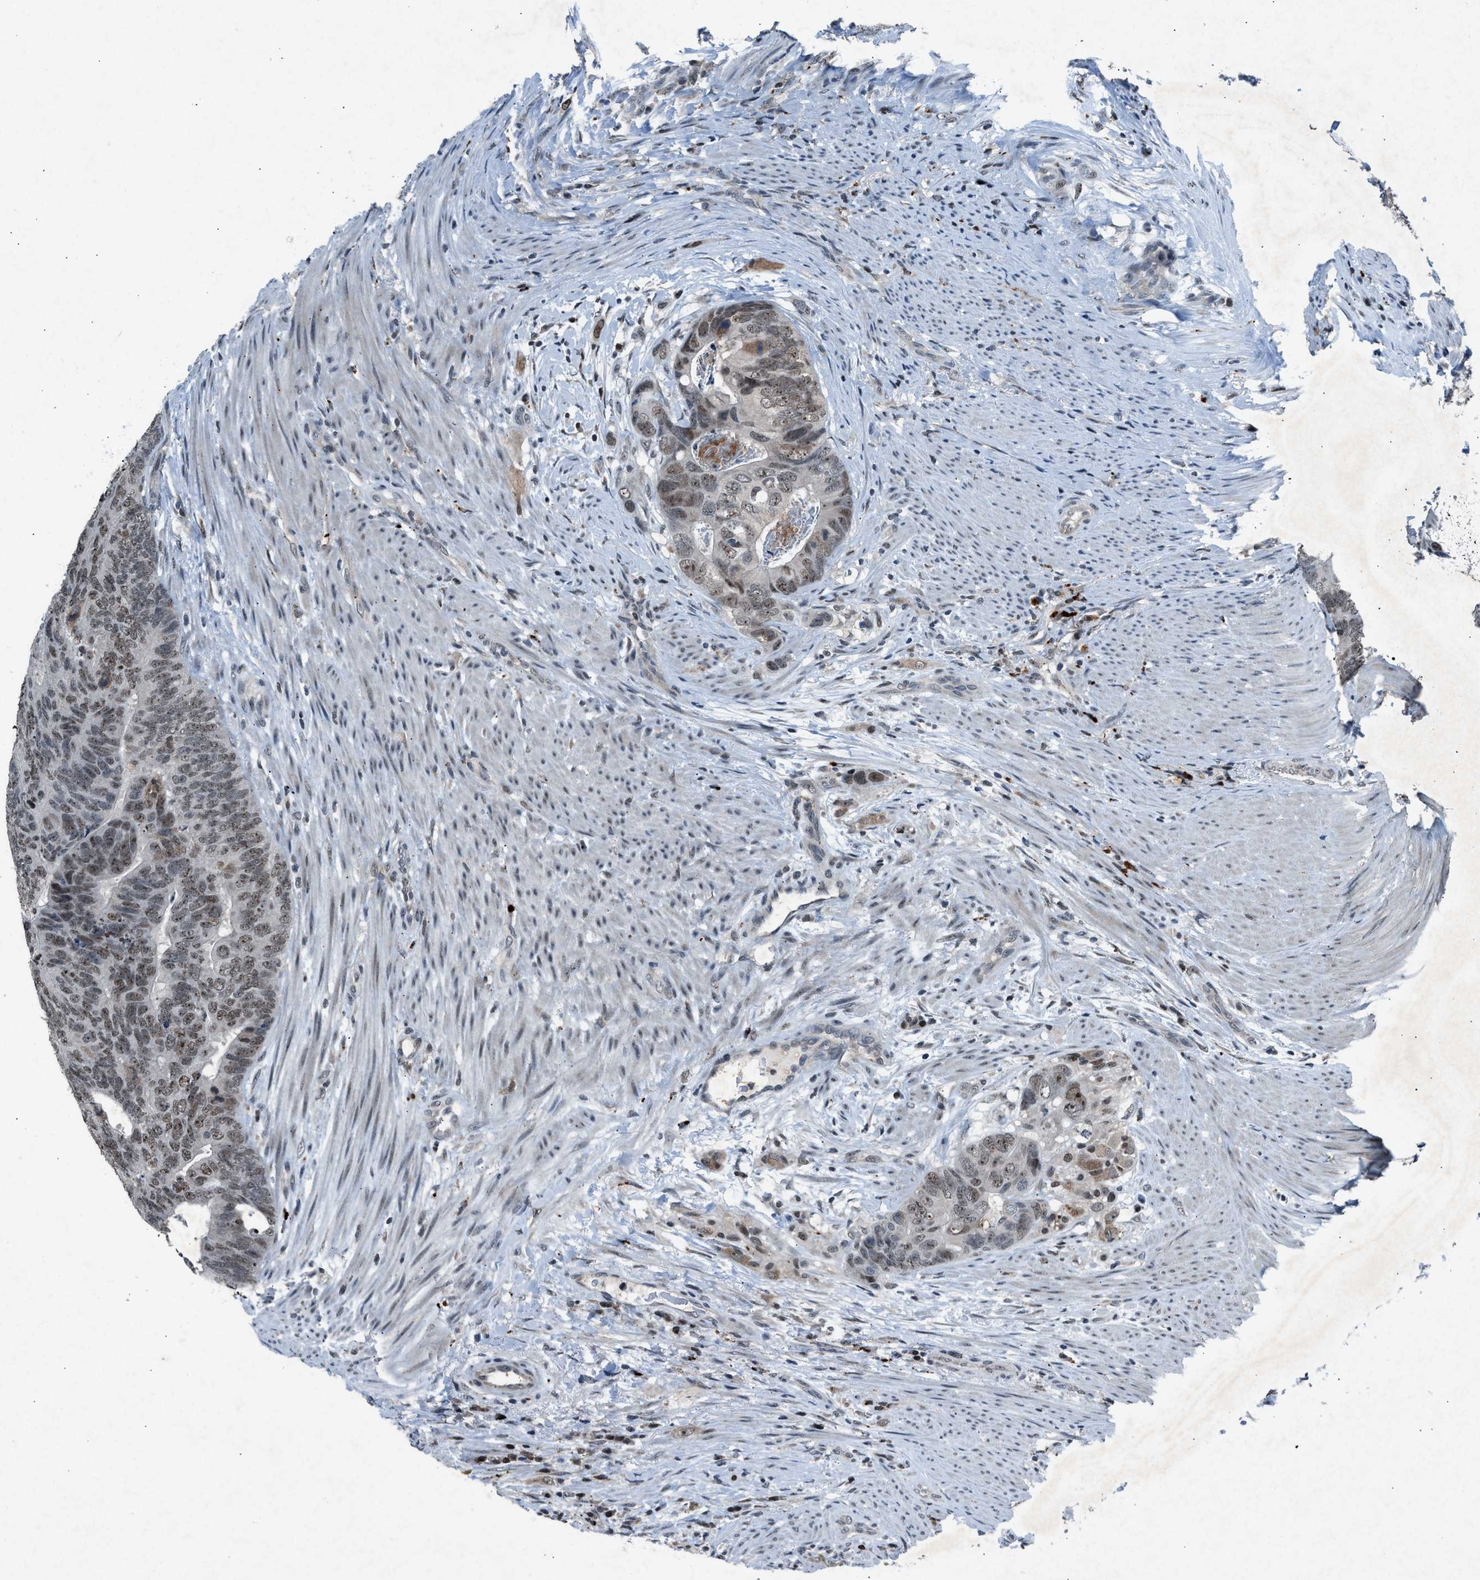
{"staining": {"intensity": "moderate", "quantity": "25%-75%", "location": "nuclear"}, "tissue": "colorectal cancer", "cell_type": "Tumor cells", "image_type": "cancer", "snomed": [{"axis": "morphology", "description": "Adenocarcinoma, NOS"}, {"axis": "topography", "description": "Colon"}], "caption": "About 25%-75% of tumor cells in colorectal cancer (adenocarcinoma) display moderate nuclear protein positivity as visualized by brown immunohistochemical staining.", "gene": "ADCY1", "patient": {"sex": "female", "age": 67}}